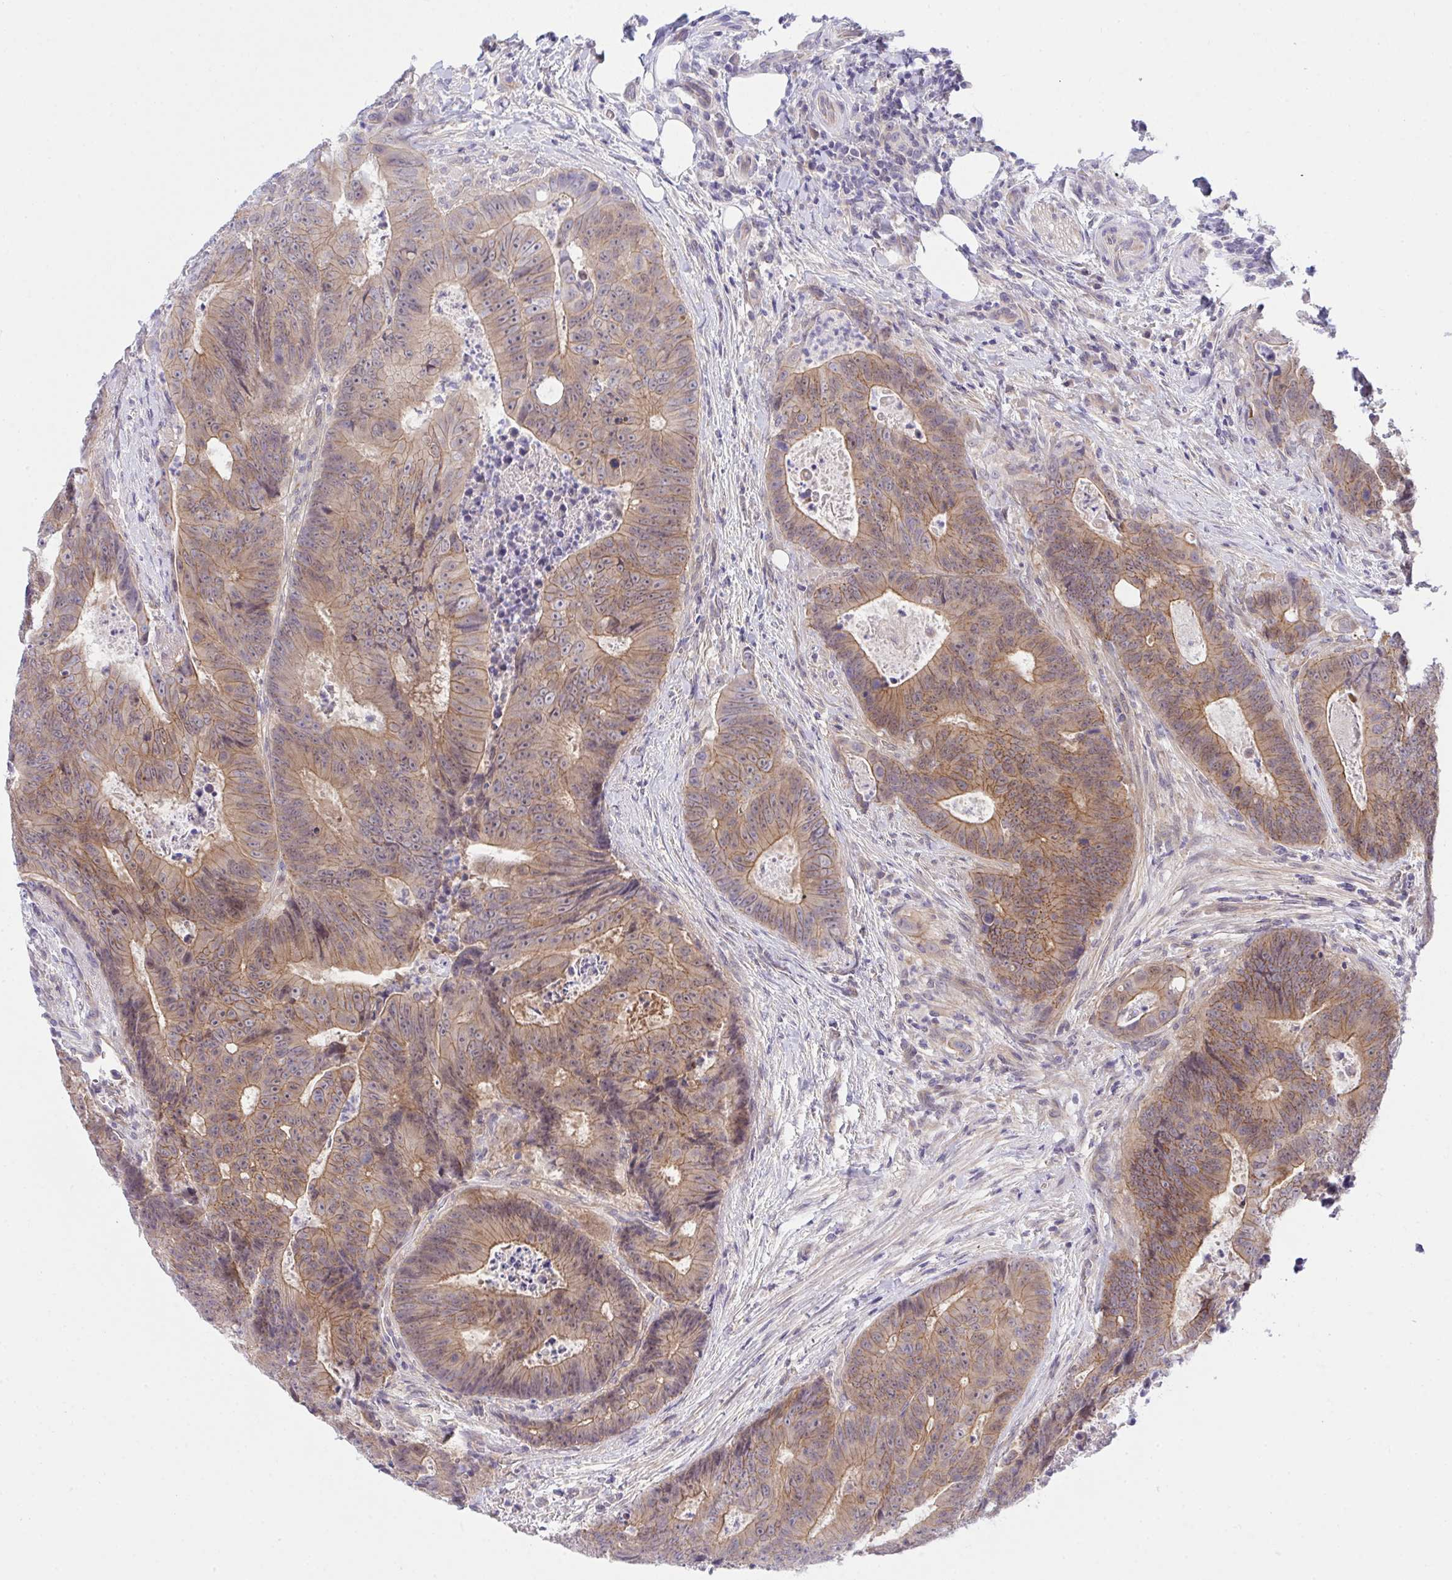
{"staining": {"intensity": "moderate", "quantity": ">75%", "location": "cytoplasmic/membranous"}, "tissue": "colorectal cancer", "cell_type": "Tumor cells", "image_type": "cancer", "snomed": [{"axis": "morphology", "description": "Adenocarcinoma, NOS"}, {"axis": "topography", "description": "Colon"}], "caption": "Immunohistochemical staining of human colorectal cancer (adenocarcinoma) demonstrates moderate cytoplasmic/membranous protein positivity in approximately >75% of tumor cells.", "gene": "HOXD12", "patient": {"sex": "female", "age": 48}}